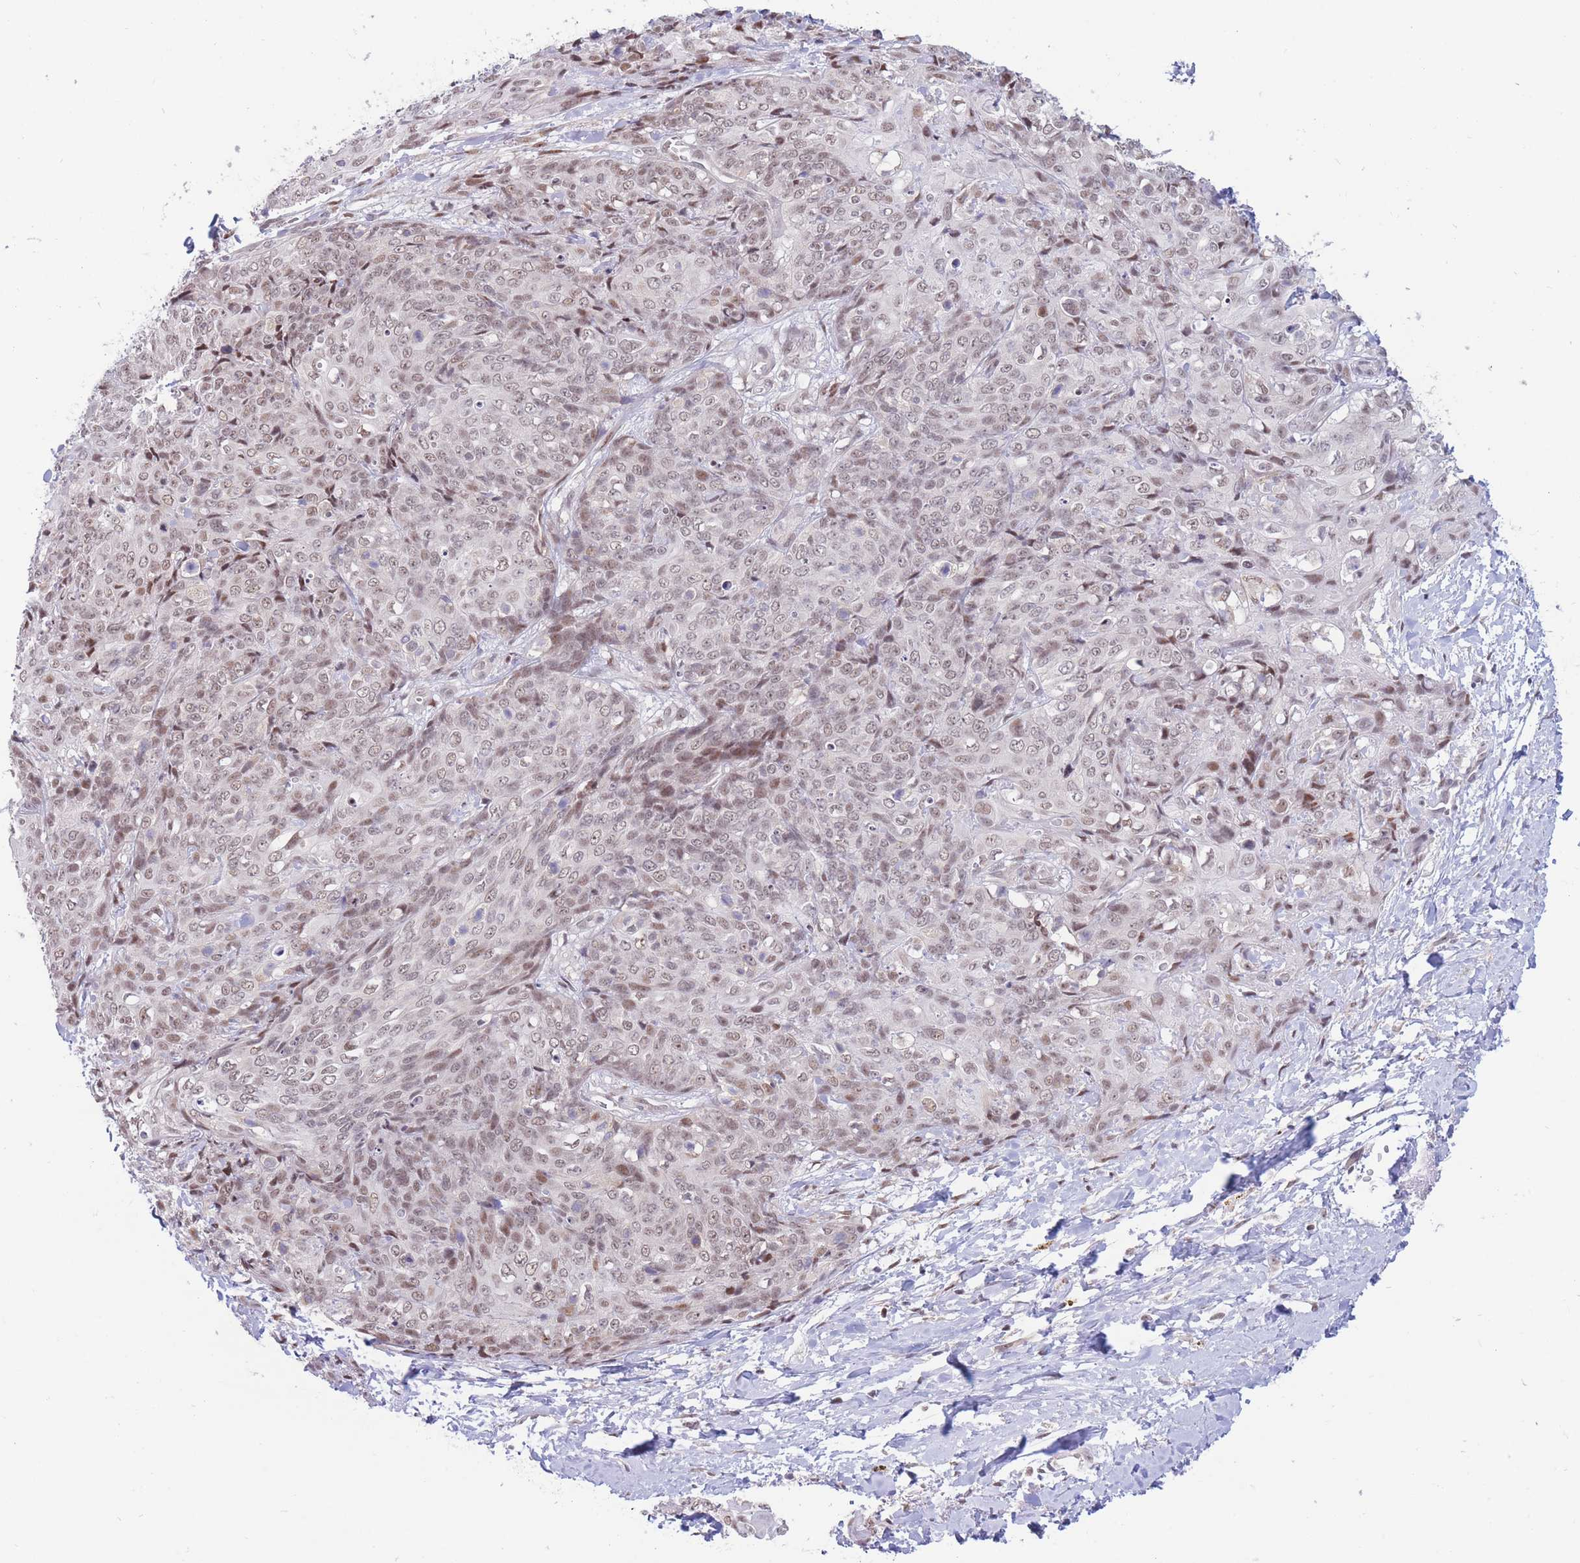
{"staining": {"intensity": "moderate", "quantity": "25%-75%", "location": "nuclear"}, "tissue": "skin cancer", "cell_type": "Tumor cells", "image_type": "cancer", "snomed": [{"axis": "morphology", "description": "Squamous cell carcinoma, NOS"}, {"axis": "topography", "description": "Skin"}, {"axis": "topography", "description": "Vulva"}], "caption": "Skin squamous cell carcinoma was stained to show a protein in brown. There is medium levels of moderate nuclear positivity in about 25%-75% of tumor cells. The protein of interest is shown in brown color, while the nuclei are stained blue.", "gene": "TARBP2", "patient": {"sex": "female", "age": 85}}